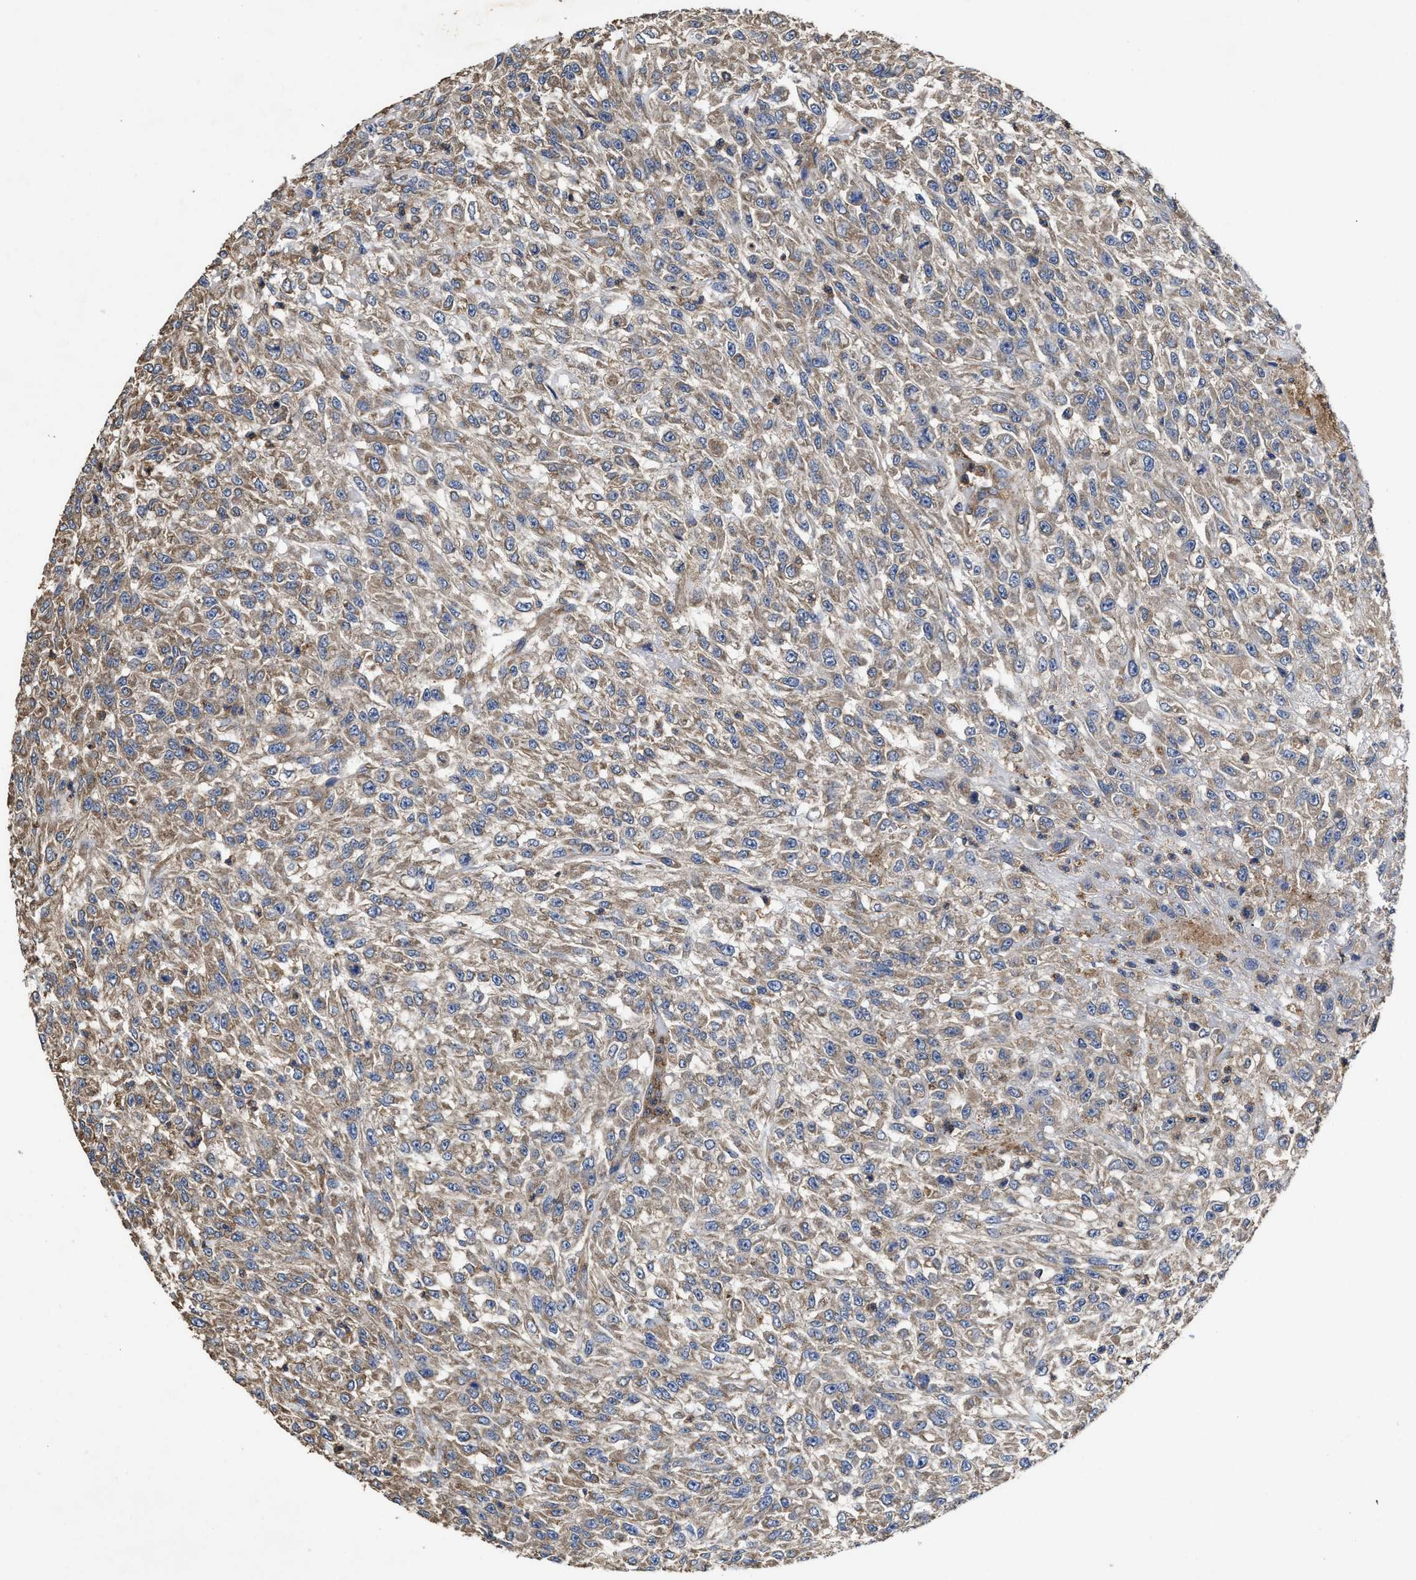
{"staining": {"intensity": "moderate", "quantity": ">75%", "location": "cytoplasmic/membranous"}, "tissue": "urothelial cancer", "cell_type": "Tumor cells", "image_type": "cancer", "snomed": [{"axis": "morphology", "description": "Urothelial carcinoma, High grade"}, {"axis": "topography", "description": "Urinary bladder"}], "caption": "Tumor cells display medium levels of moderate cytoplasmic/membranous staining in approximately >75% of cells in urothelial cancer.", "gene": "SFXN4", "patient": {"sex": "male", "age": 46}}